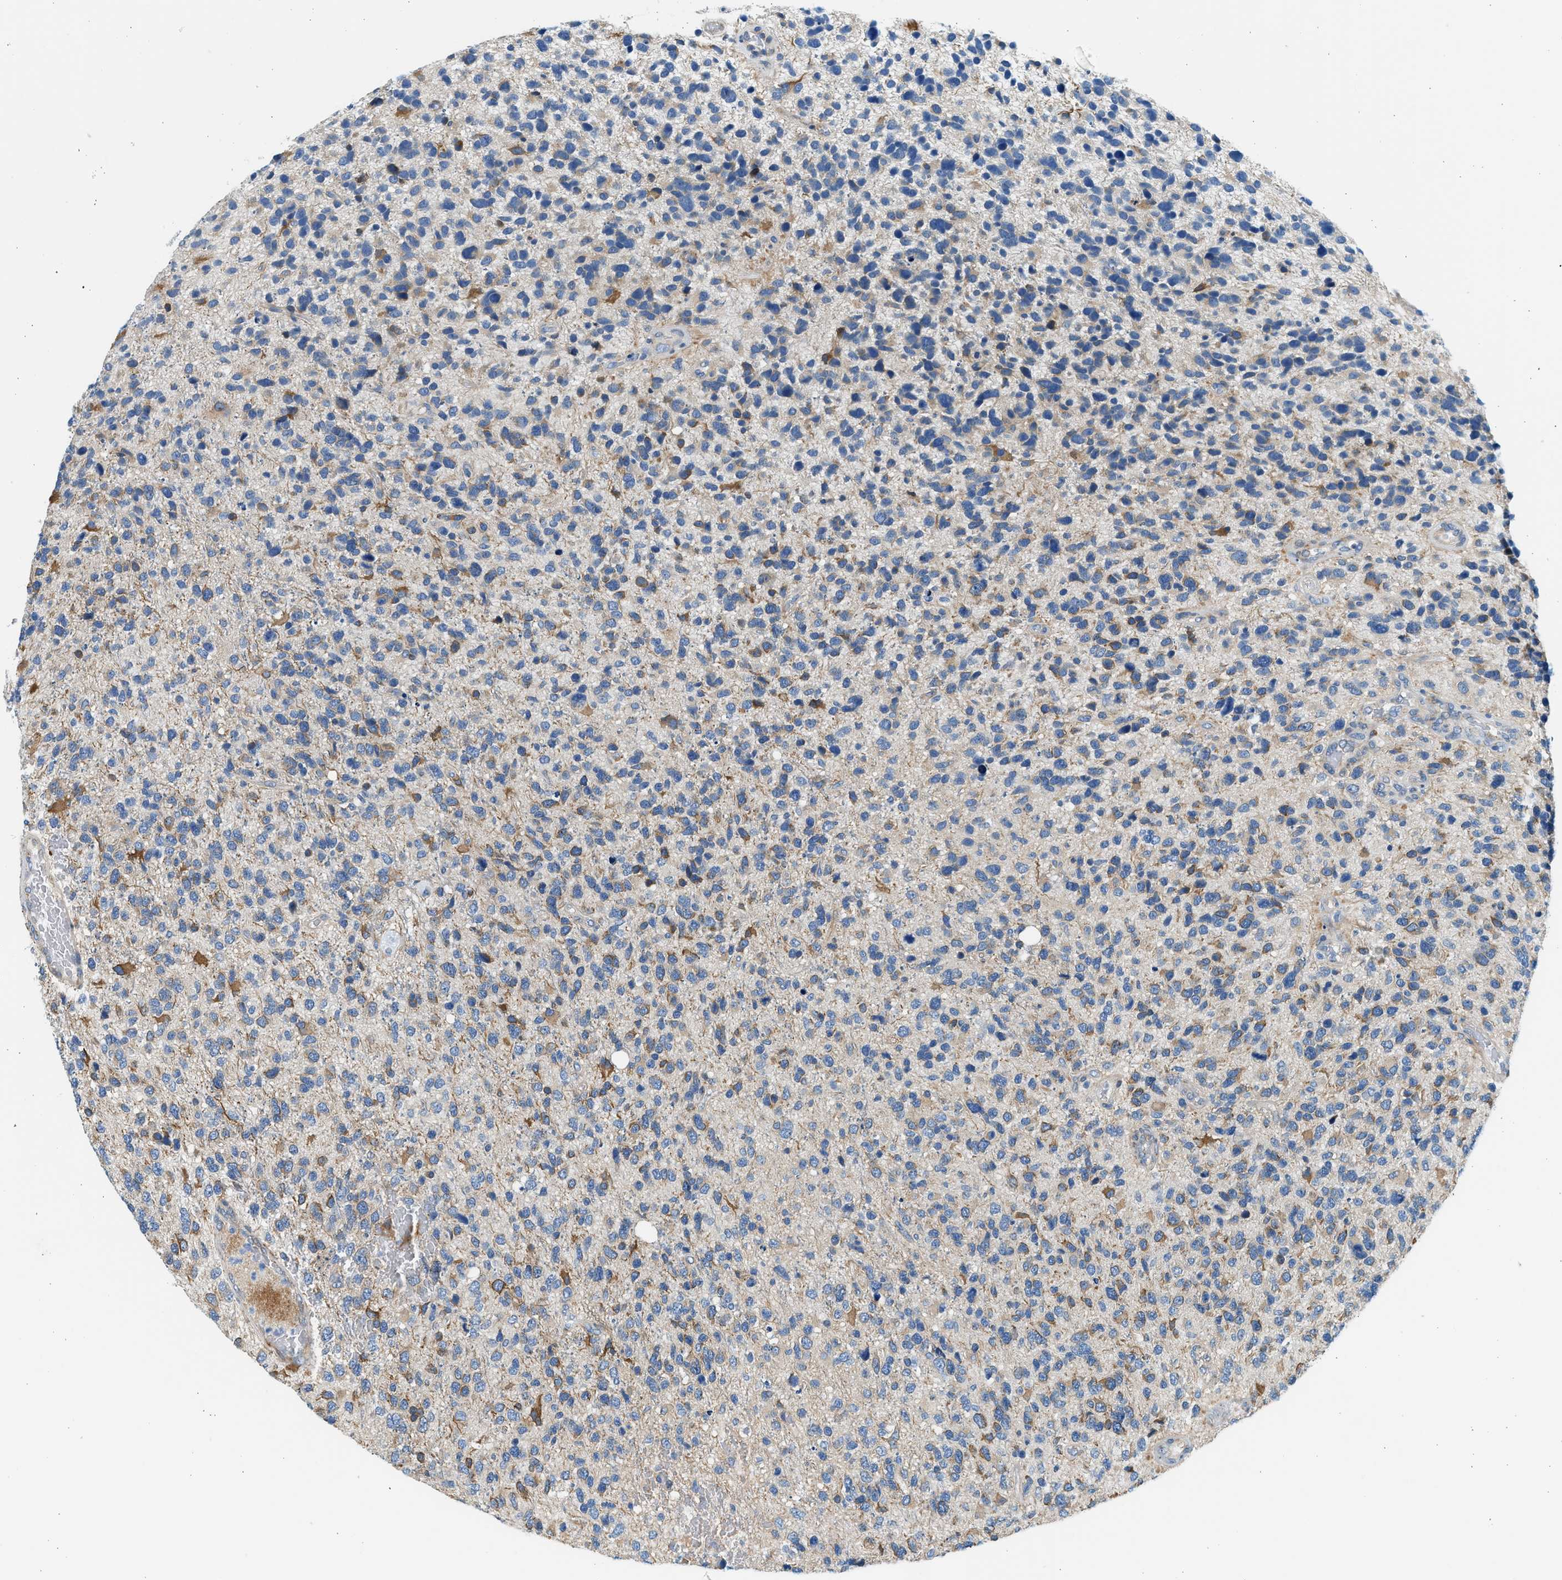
{"staining": {"intensity": "moderate", "quantity": "25%-75%", "location": "cytoplasmic/membranous"}, "tissue": "glioma", "cell_type": "Tumor cells", "image_type": "cancer", "snomed": [{"axis": "morphology", "description": "Glioma, malignant, High grade"}, {"axis": "topography", "description": "Brain"}], "caption": "IHC micrograph of neoplastic tissue: human glioma stained using immunohistochemistry (IHC) shows medium levels of moderate protein expression localized specifically in the cytoplasmic/membranous of tumor cells, appearing as a cytoplasmic/membranous brown color.", "gene": "CNTN6", "patient": {"sex": "female", "age": 58}}